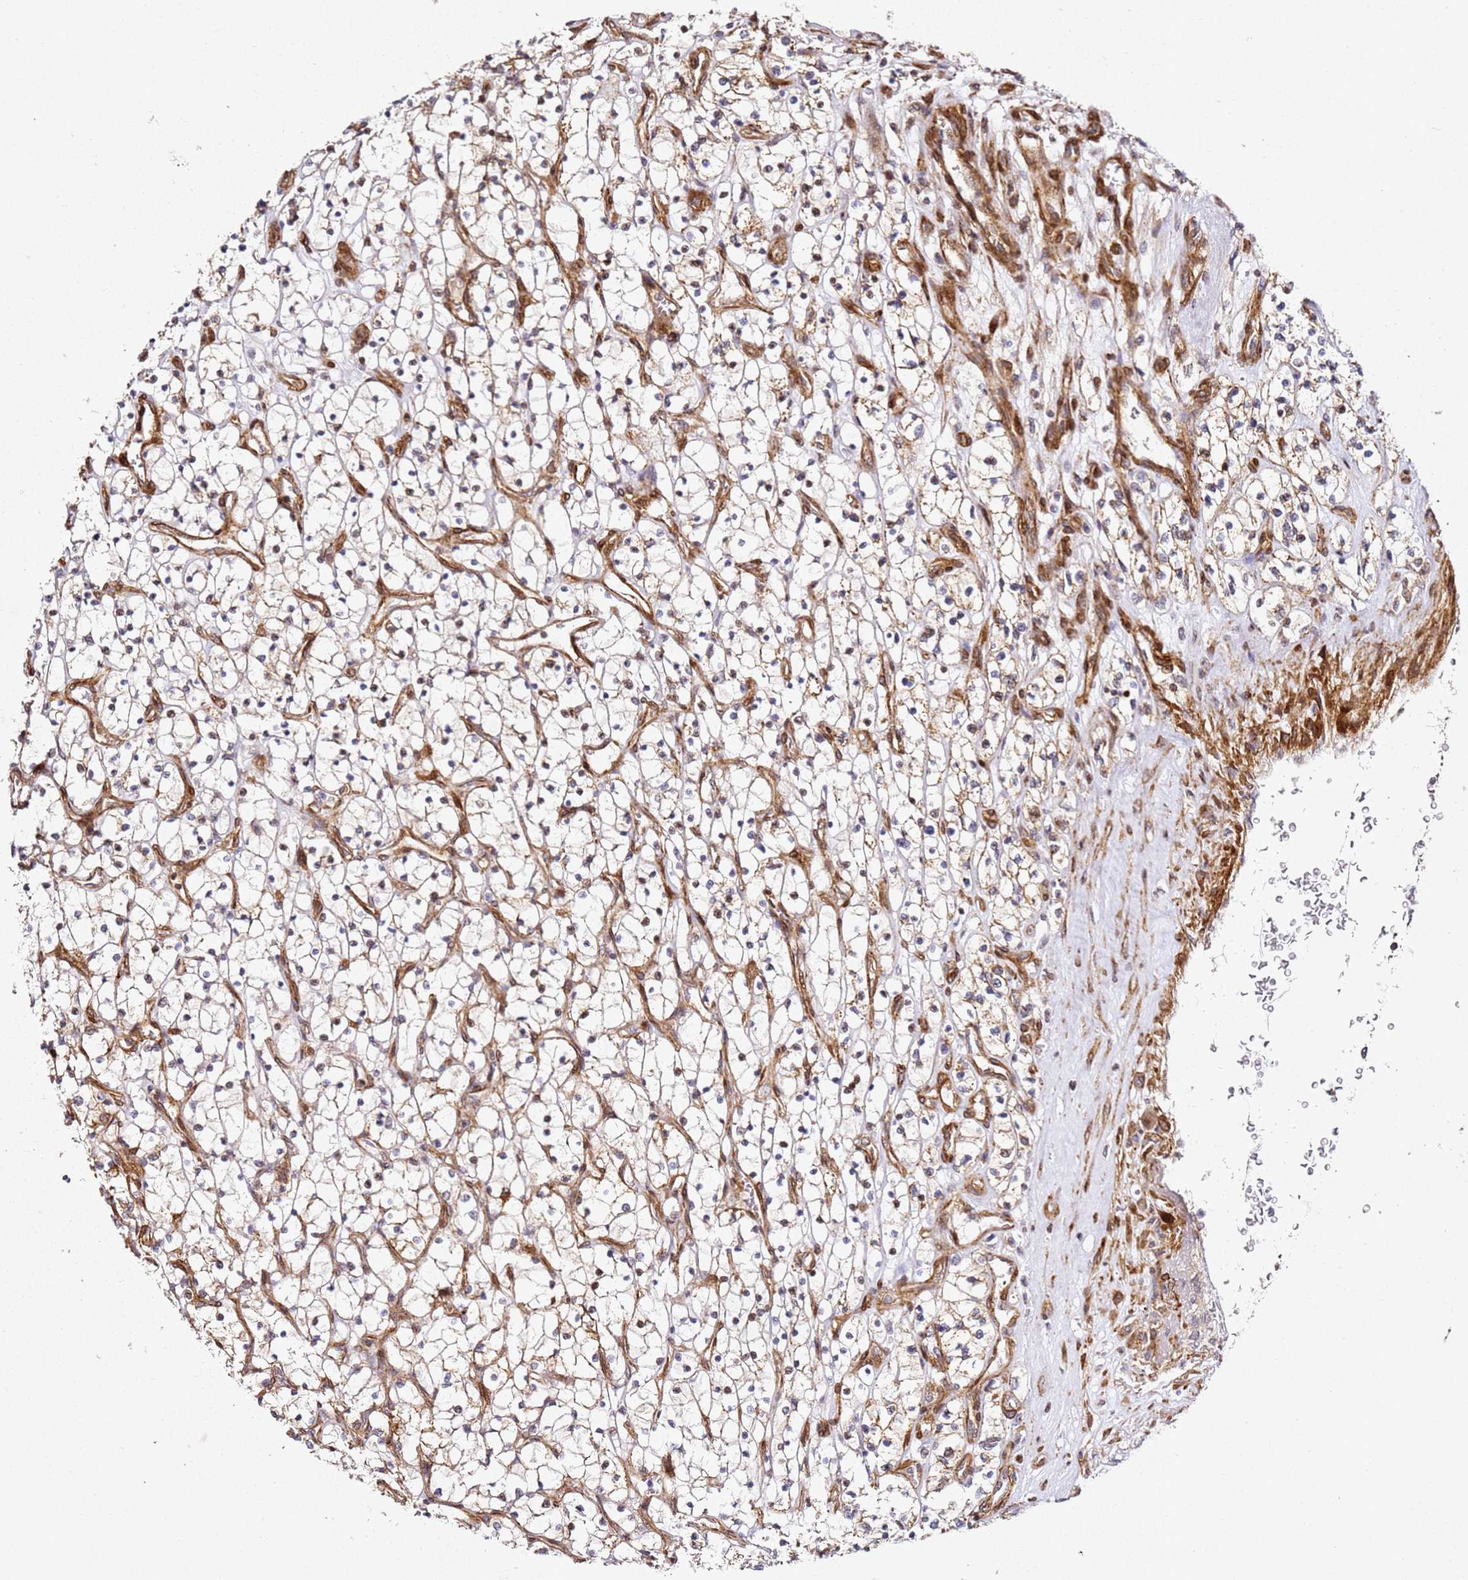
{"staining": {"intensity": "weak", "quantity": "<25%", "location": "cytoplasmic/membranous"}, "tissue": "renal cancer", "cell_type": "Tumor cells", "image_type": "cancer", "snomed": [{"axis": "morphology", "description": "Adenocarcinoma, NOS"}, {"axis": "topography", "description": "Kidney"}], "caption": "A high-resolution micrograph shows immunohistochemistry staining of renal adenocarcinoma, which displays no significant expression in tumor cells. Nuclei are stained in blue.", "gene": "ZNF296", "patient": {"sex": "female", "age": 69}}